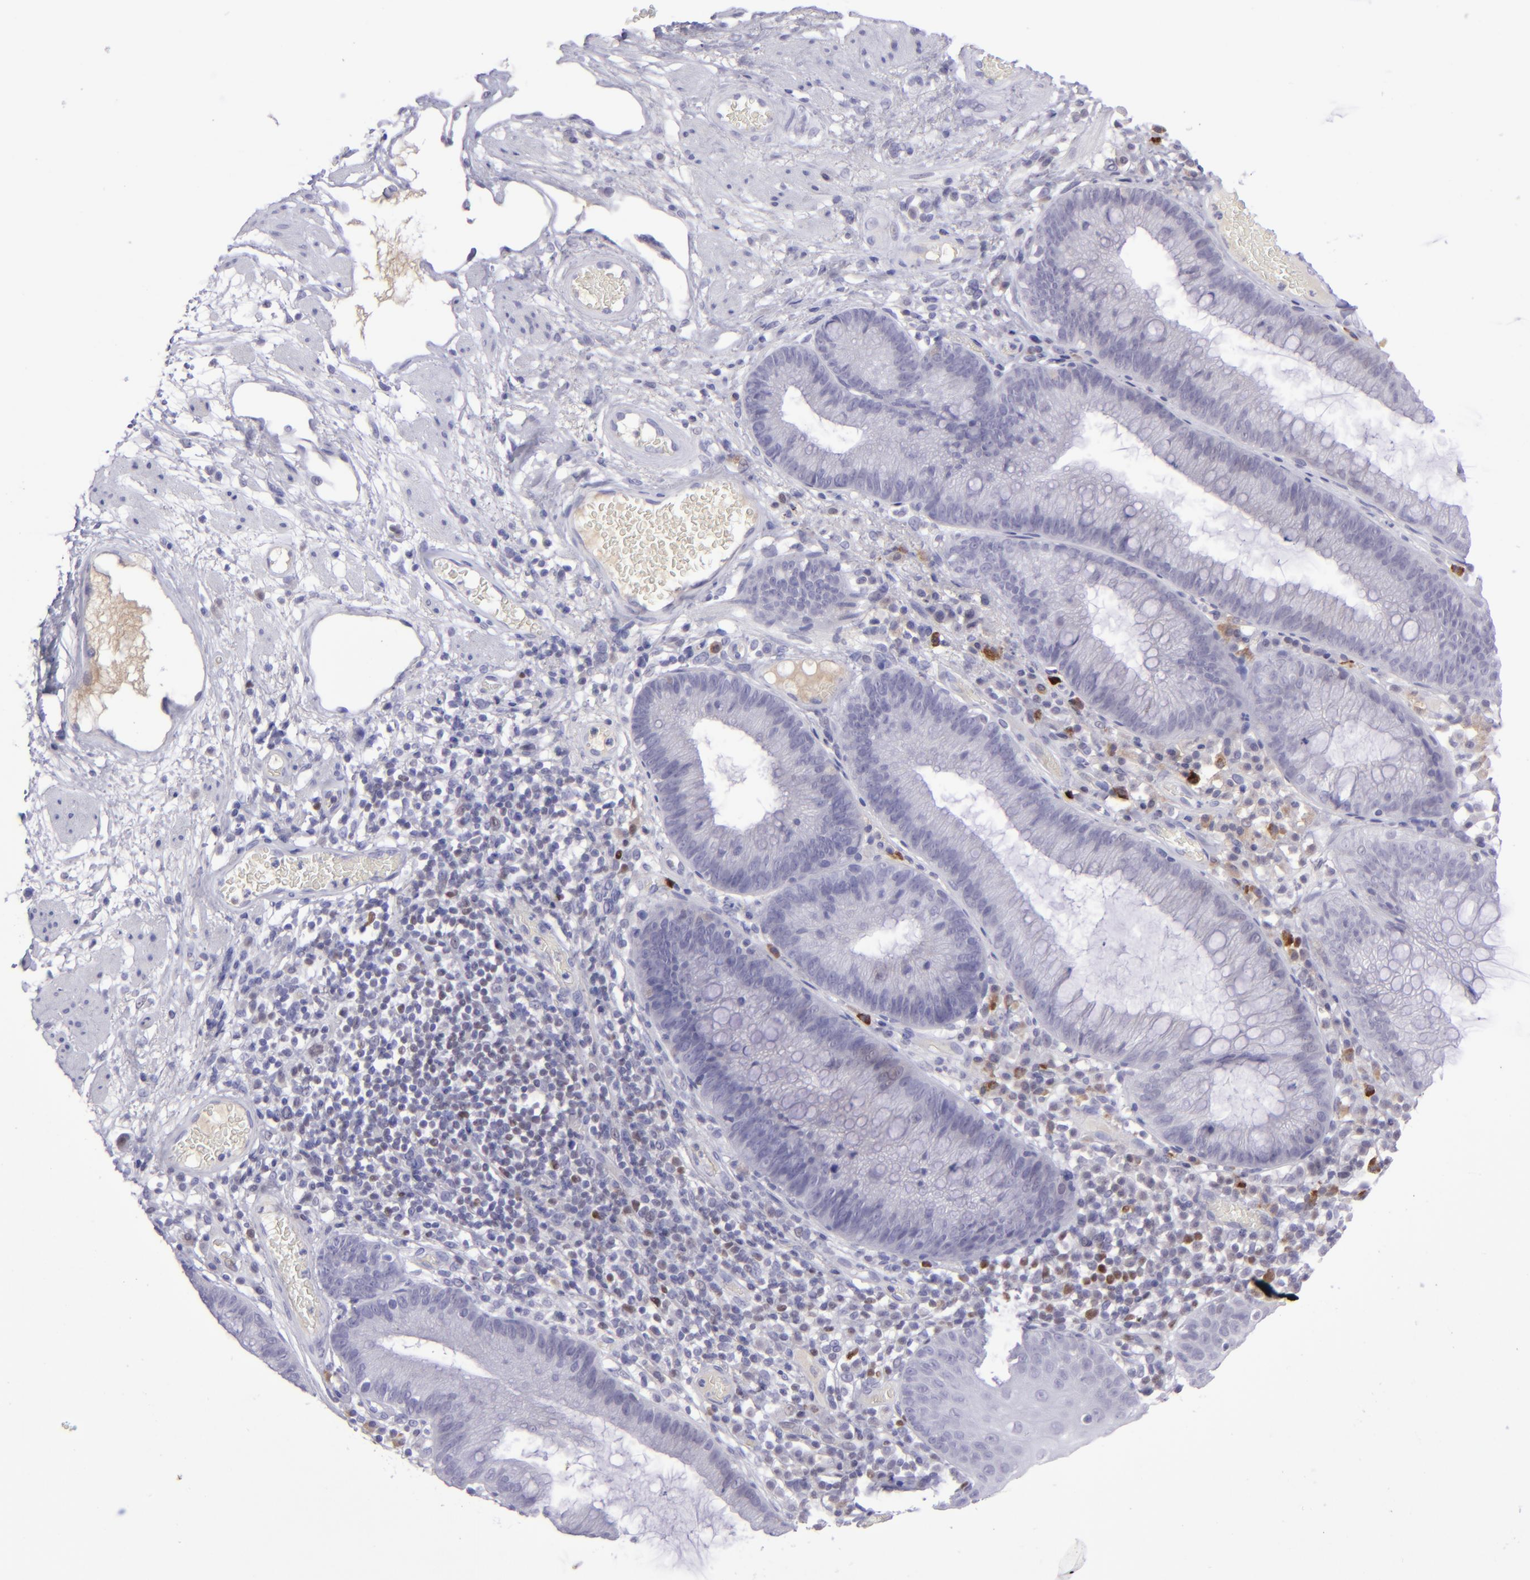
{"staining": {"intensity": "negative", "quantity": "none", "location": "none"}, "tissue": "skin", "cell_type": "Epidermal cells", "image_type": "normal", "snomed": [{"axis": "morphology", "description": "Normal tissue, NOS"}, {"axis": "morphology", "description": "Hemorrhoids"}, {"axis": "morphology", "description": "Inflammation, NOS"}, {"axis": "topography", "description": "Anal"}], "caption": "The histopathology image displays no staining of epidermal cells in benign skin. (DAB immunohistochemistry (IHC), high magnification).", "gene": "POU2F2", "patient": {"sex": "male", "age": 60}}